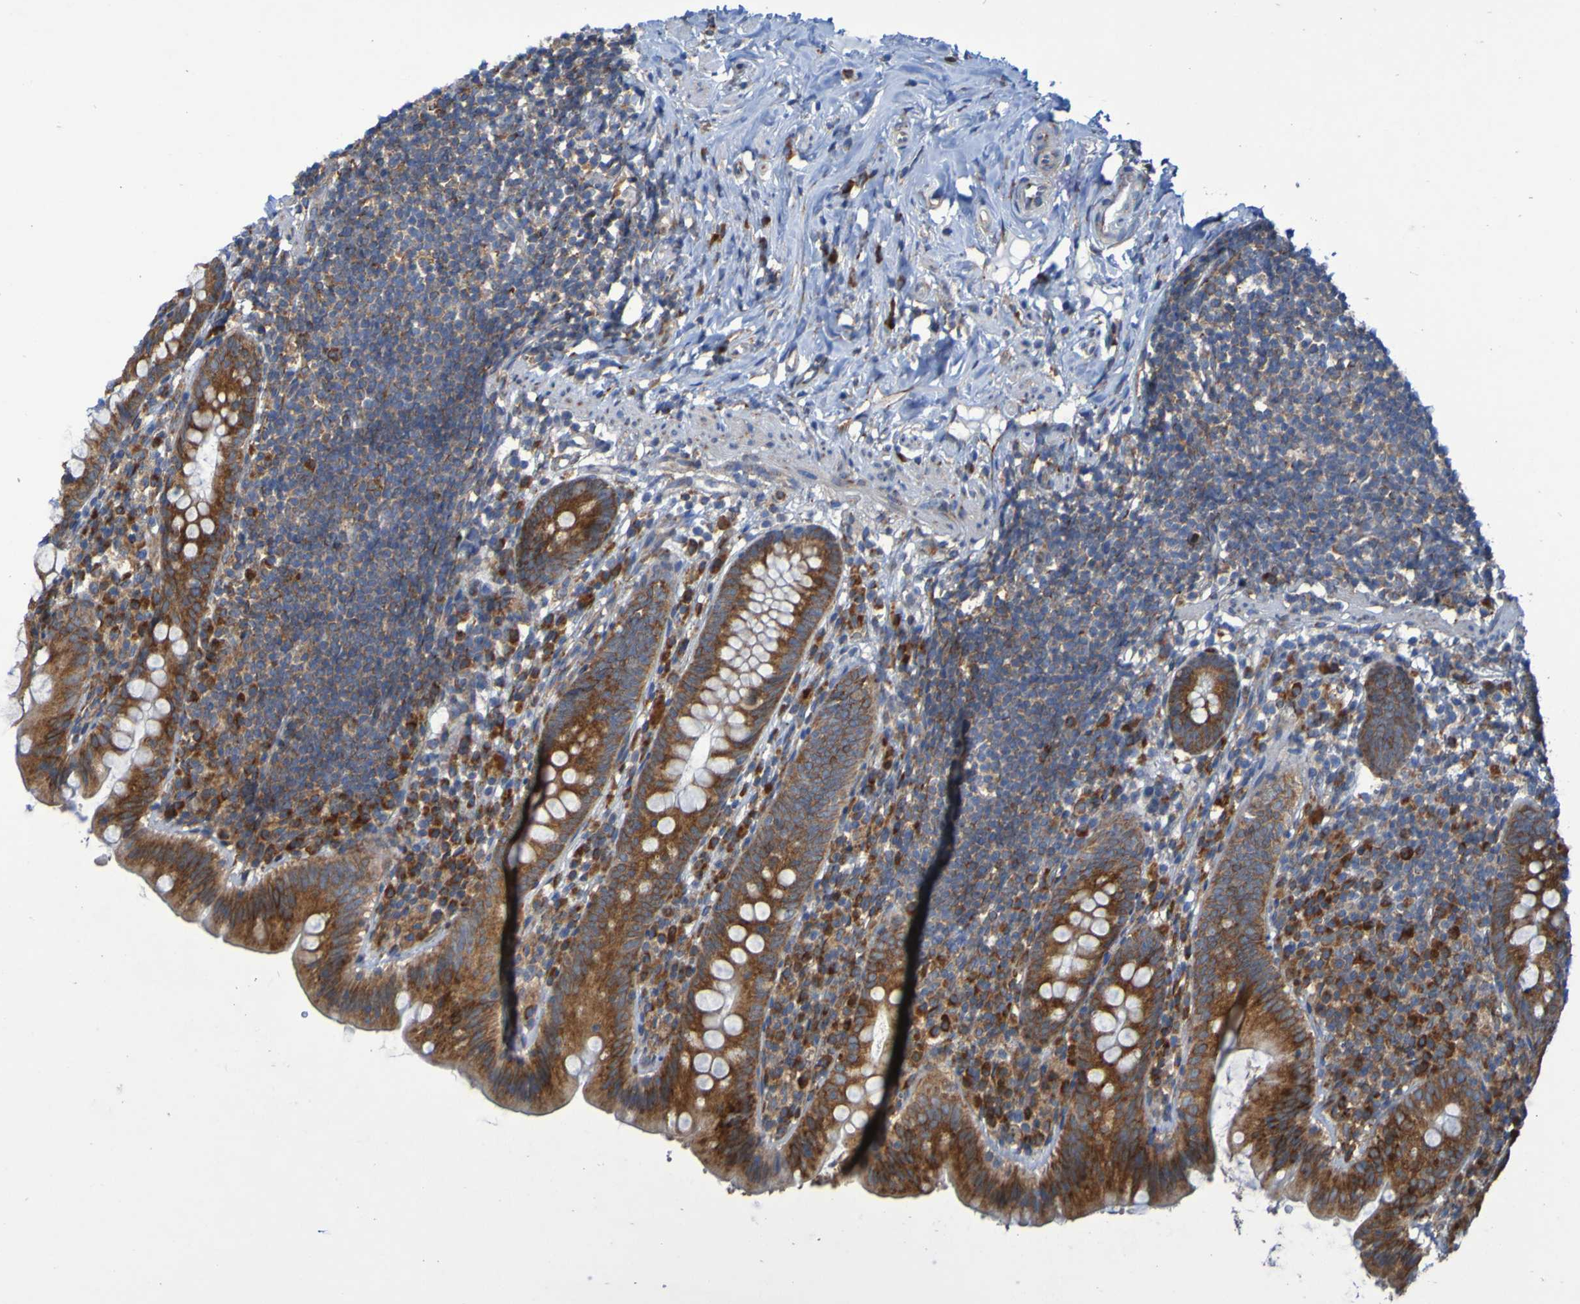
{"staining": {"intensity": "strong", "quantity": ">75%", "location": "cytoplasmic/membranous"}, "tissue": "appendix", "cell_type": "Glandular cells", "image_type": "normal", "snomed": [{"axis": "morphology", "description": "Normal tissue, NOS"}, {"axis": "topography", "description": "Appendix"}], "caption": "DAB immunohistochemical staining of normal human appendix reveals strong cytoplasmic/membranous protein expression in about >75% of glandular cells. The staining is performed using DAB brown chromogen to label protein expression. The nuclei are counter-stained blue using hematoxylin.", "gene": "FKBP3", "patient": {"sex": "male", "age": 52}}